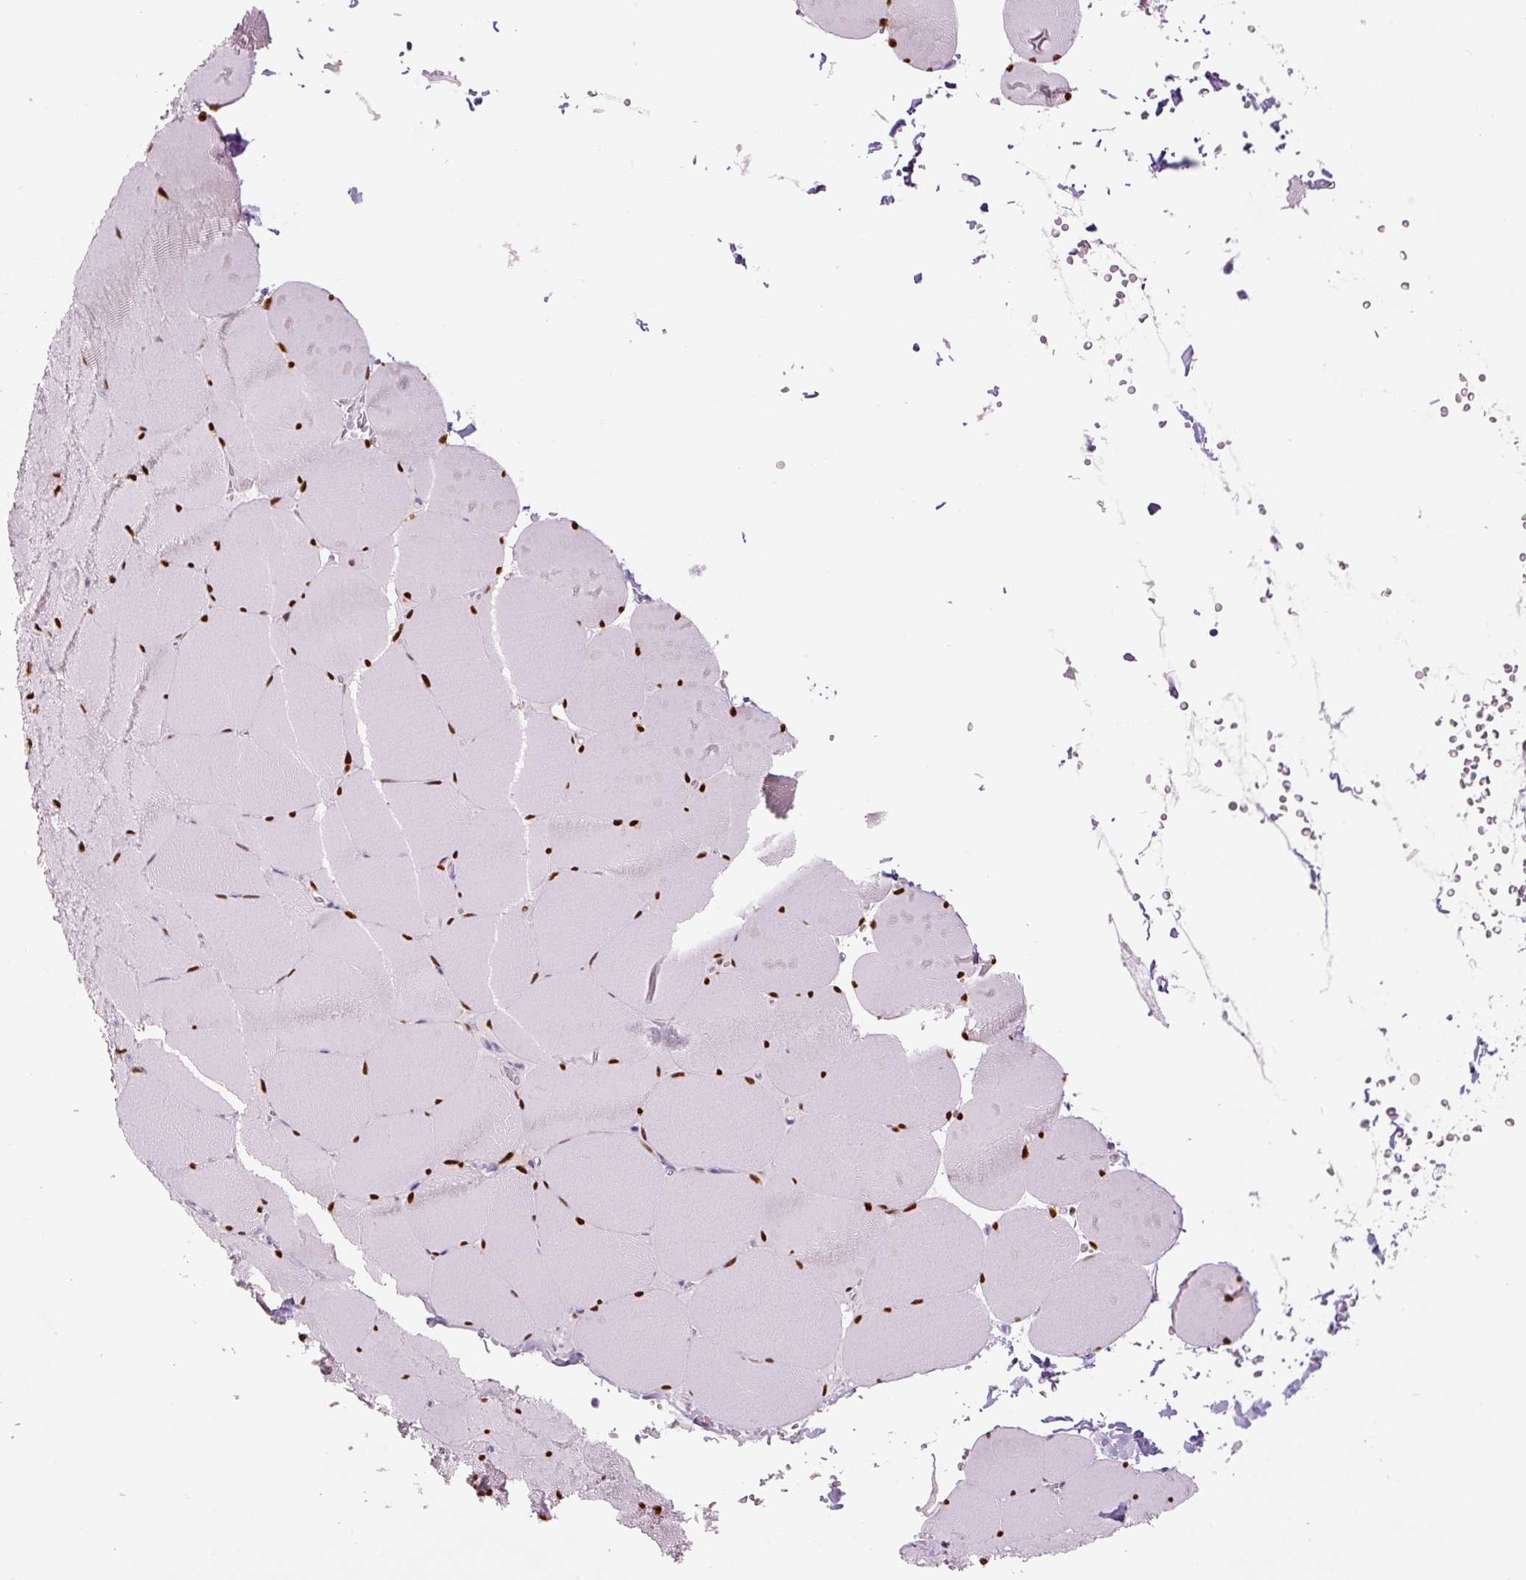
{"staining": {"intensity": "strong", "quantity": ">75%", "location": "nuclear"}, "tissue": "skeletal muscle", "cell_type": "Myocytes", "image_type": "normal", "snomed": [{"axis": "morphology", "description": "Normal tissue, NOS"}, {"axis": "topography", "description": "Skeletal muscle"}, {"axis": "topography", "description": "Head-Neck"}], "caption": "The histopathology image shows immunohistochemical staining of benign skeletal muscle. There is strong nuclear positivity is identified in about >75% of myocytes. Using DAB (brown) and hematoxylin (blue) stains, captured at high magnification using brightfield microscopy.", "gene": "SIX1", "patient": {"sex": "male", "age": 66}}